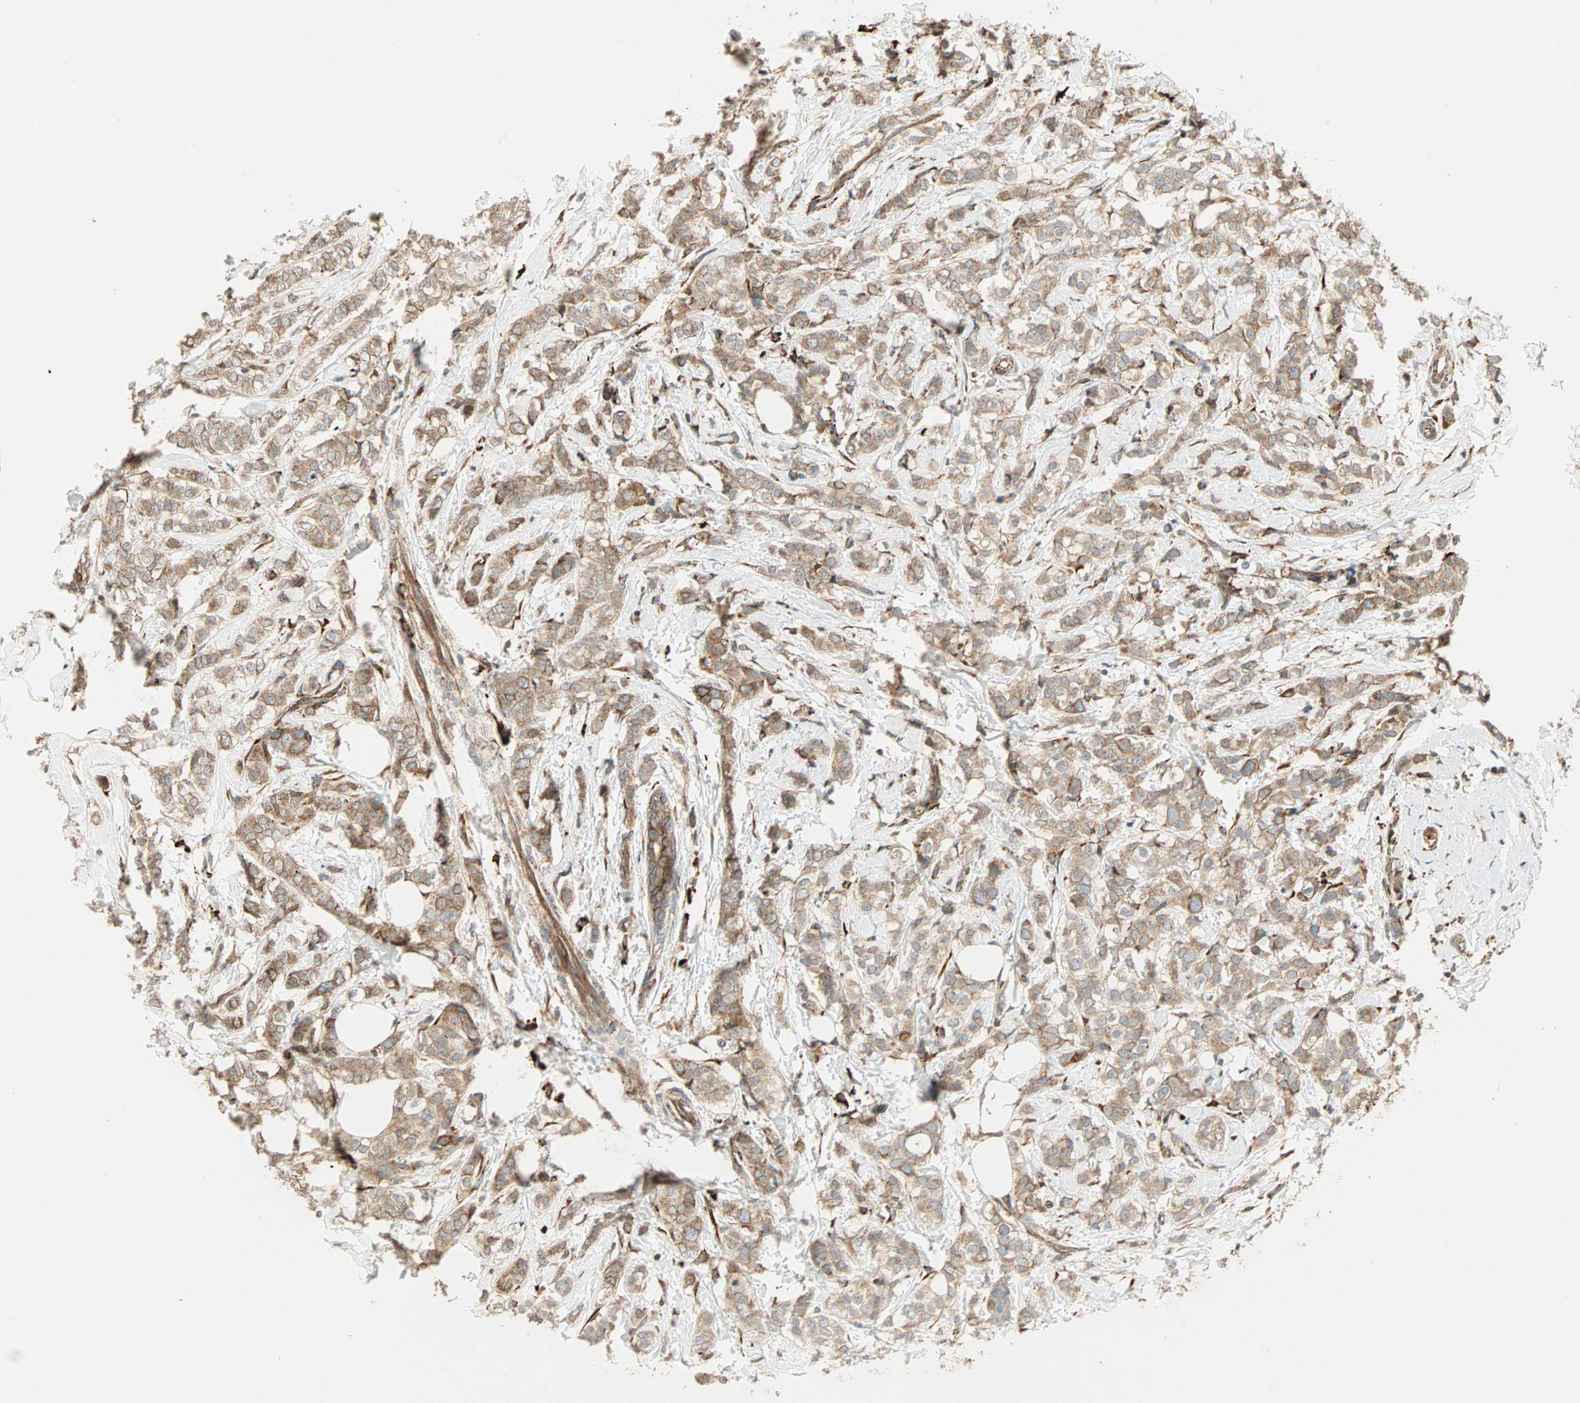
{"staining": {"intensity": "moderate", "quantity": ">75%", "location": "cytoplasmic/membranous"}, "tissue": "breast cancer", "cell_type": "Tumor cells", "image_type": "cancer", "snomed": [{"axis": "morphology", "description": "Lobular carcinoma"}, {"axis": "topography", "description": "Breast"}], "caption": "This image shows immunohistochemistry (IHC) staining of human breast cancer (lobular carcinoma), with medium moderate cytoplasmic/membranous positivity in approximately >75% of tumor cells.", "gene": "P4HA1", "patient": {"sex": "female", "age": 60}}